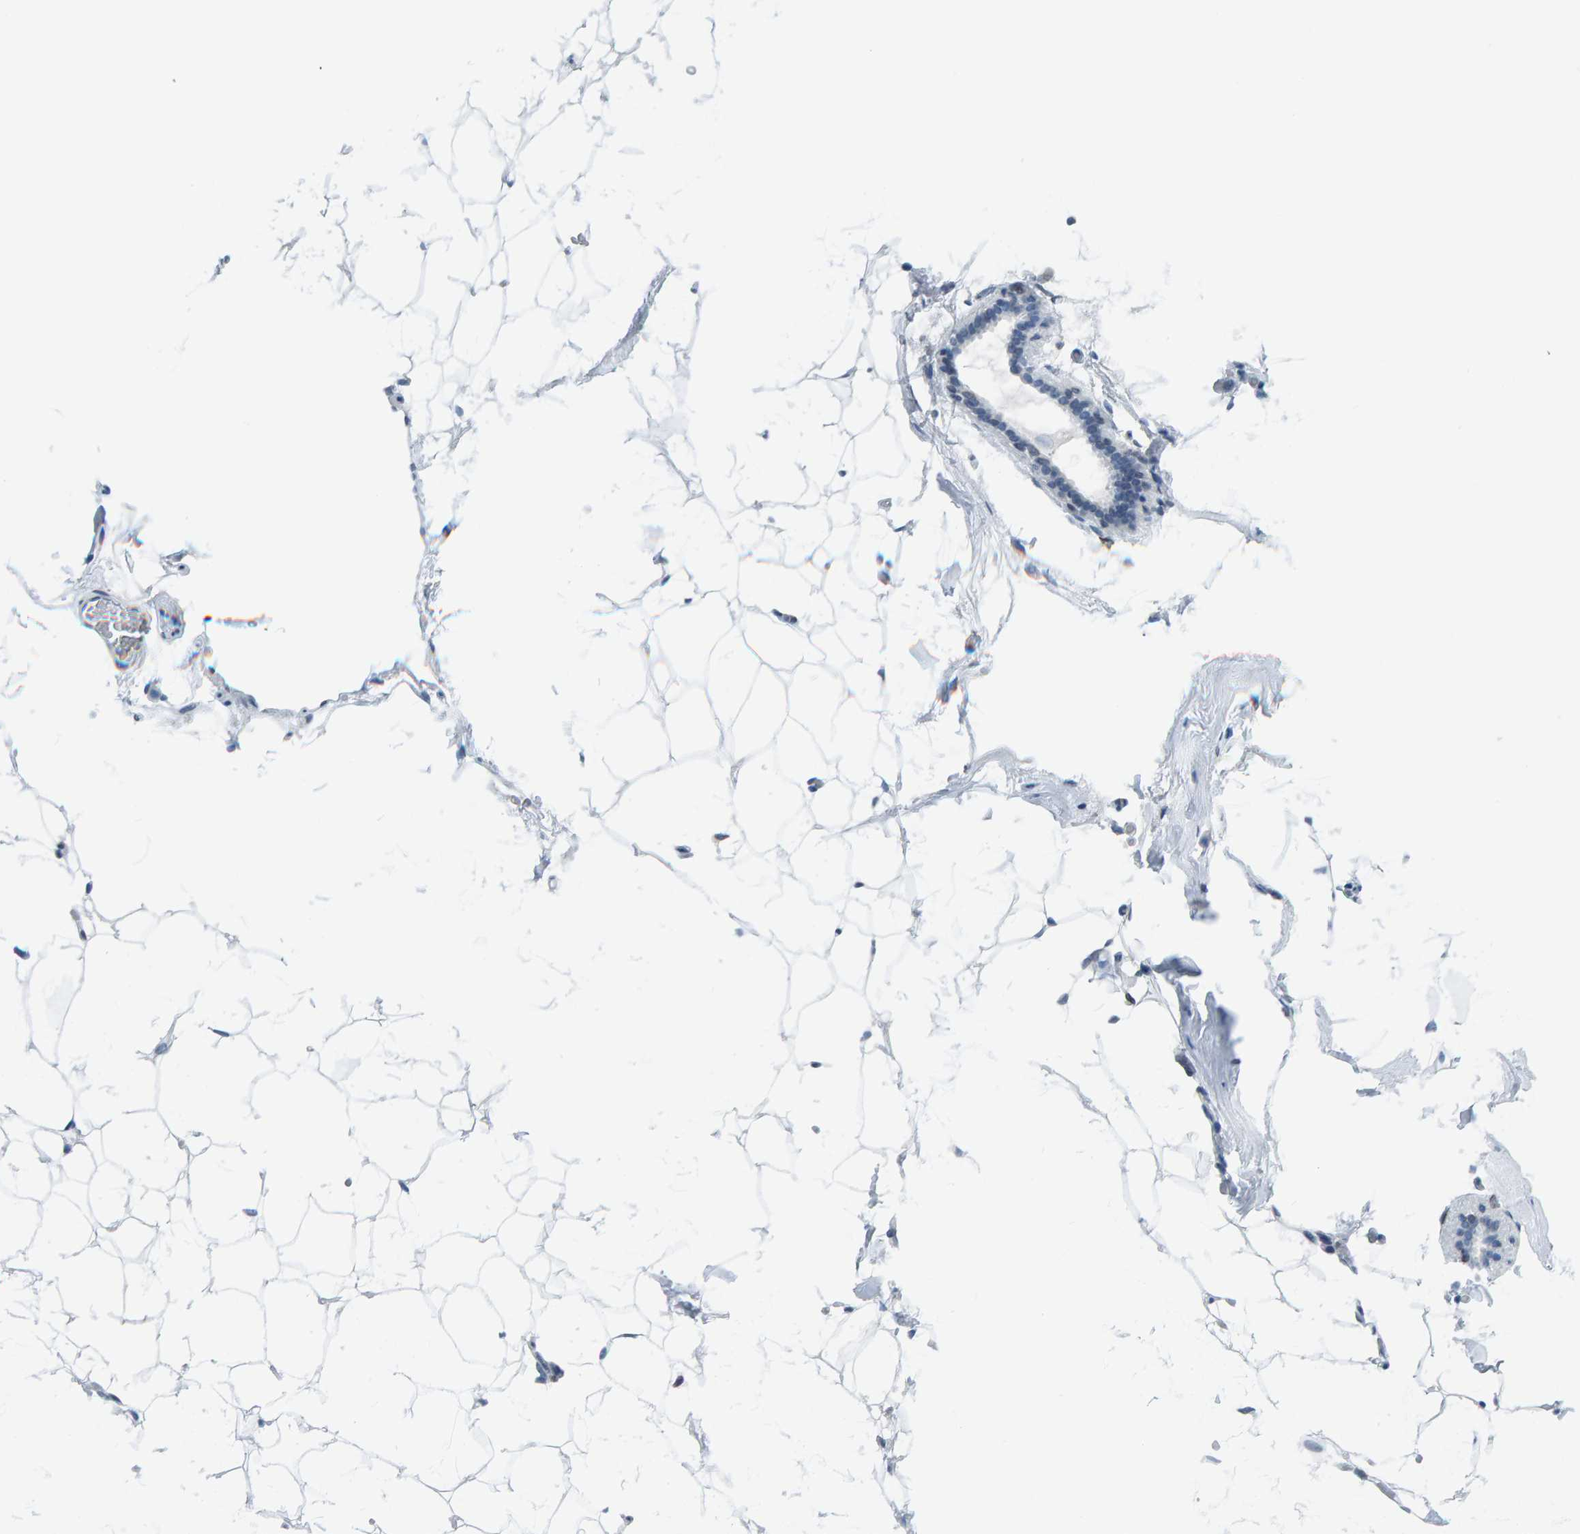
{"staining": {"intensity": "negative", "quantity": "none", "location": "none"}, "tissue": "adipose tissue", "cell_type": "Adipocytes", "image_type": "normal", "snomed": [{"axis": "morphology", "description": "Normal tissue, NOS"}, {"axis": "topography", "description": "Breast"}, {"axis": "topography", "description": "Soft tissue"}], "caption": "This is a photomicrograph of IHC staining of normal adipose tissue, which shows no positivity in adipocytes. (IHC, brightfield microscopy, high magnification).", "gene": "LMNB2", "patient": {"sex": "female", "age": 75}}